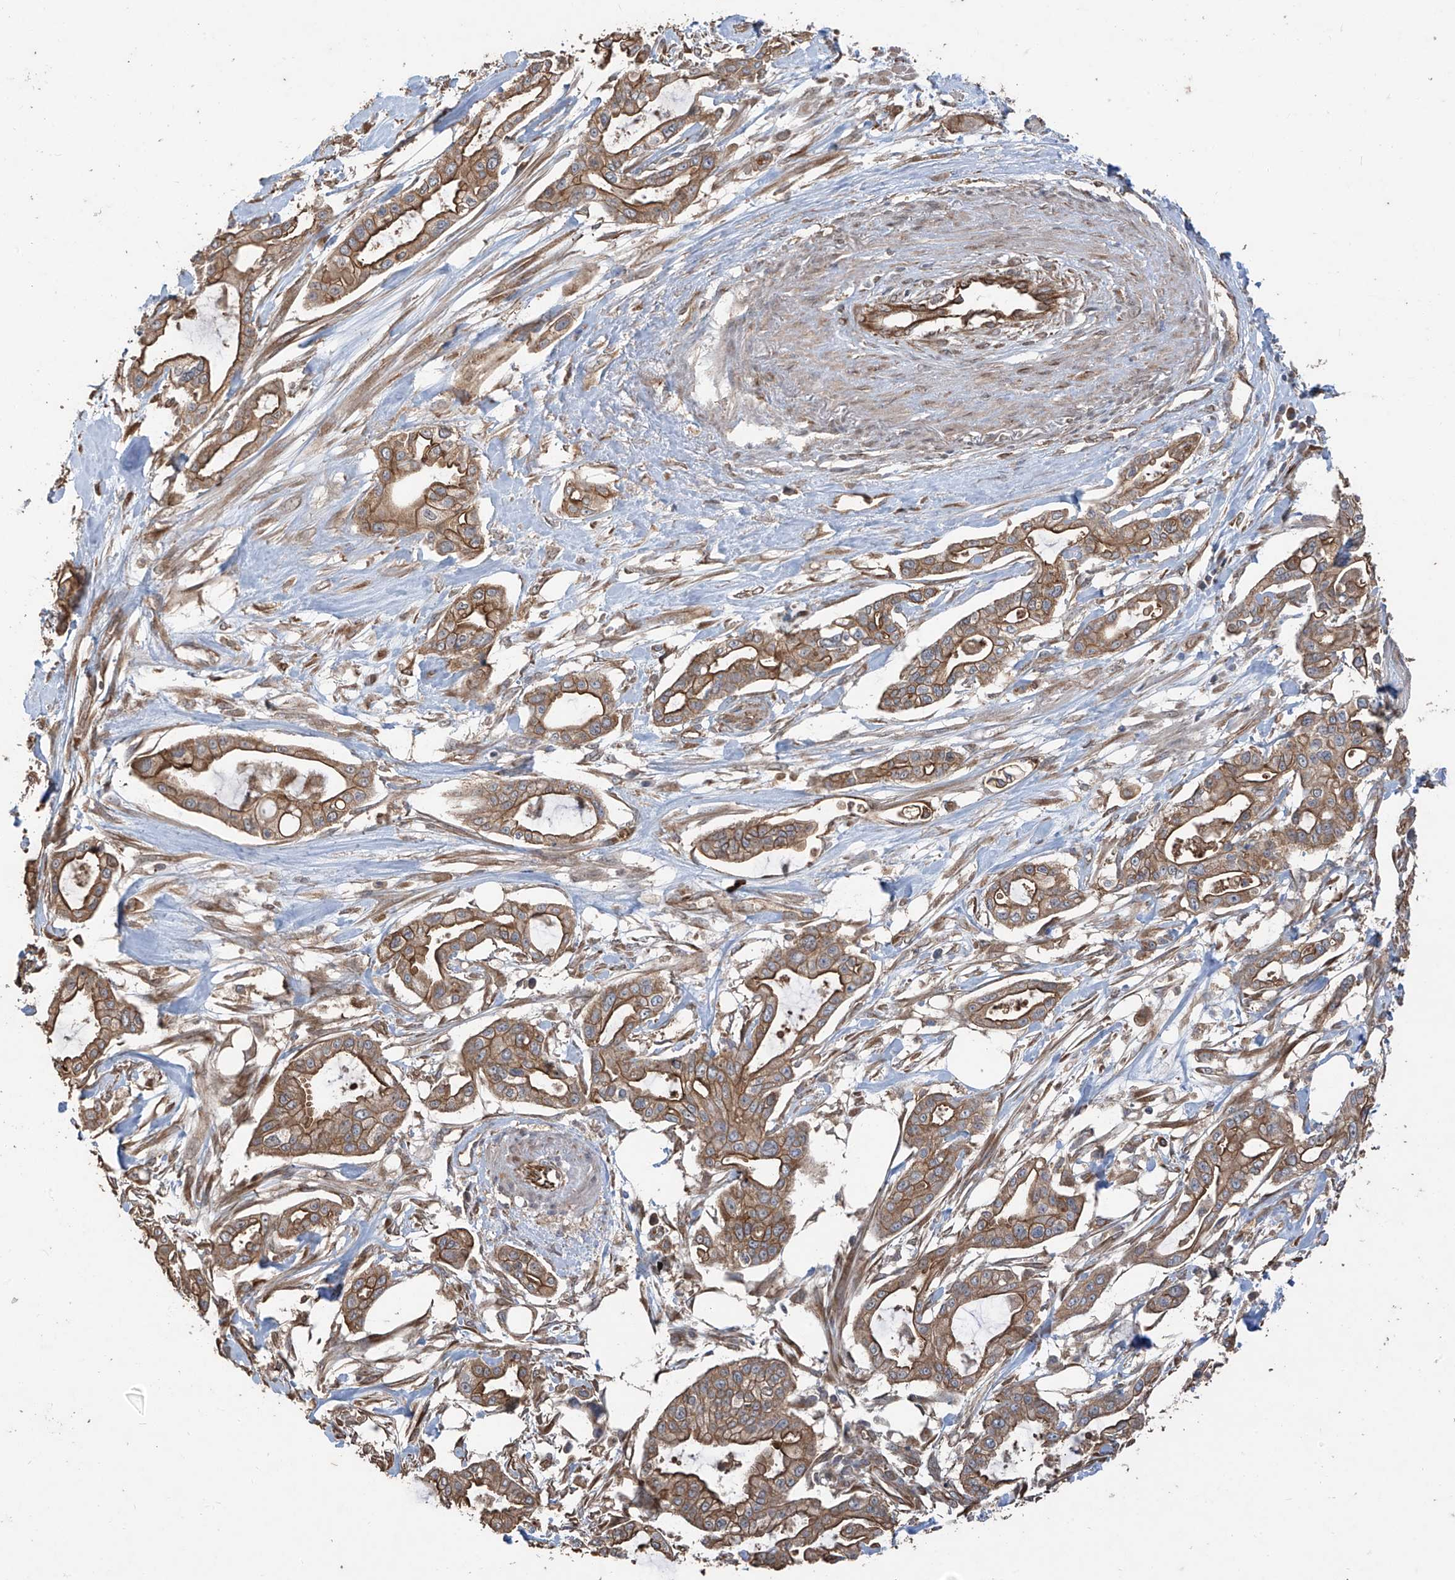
{"staining": {"intensity": "moderate", "quantity": ">75%", "location": "cytoplasmic/membranous"}, "tissue": "pancreatic cancer", "cell_type": "Tumor cells", "image_type": "cancer", "snomed": [{"axis": "morphology", "description": "Adenocarcinoma, NOS"}, {"axis": "topography", "description": "Pancreas"}], "caption": "High-magnification brightfield microscopy of adenocarcinoma (pancreatic) stained with DAB (3,3'-diaminobenzidine) (brown) and counterstained with hematoxylin (blue). tumor cells exhibit moderate cytoplasmic/membranous staining is appreciated in approximately>75% of cells.", "gene": "AGBL5", "patient": {"sex": "male", "age": 68}}